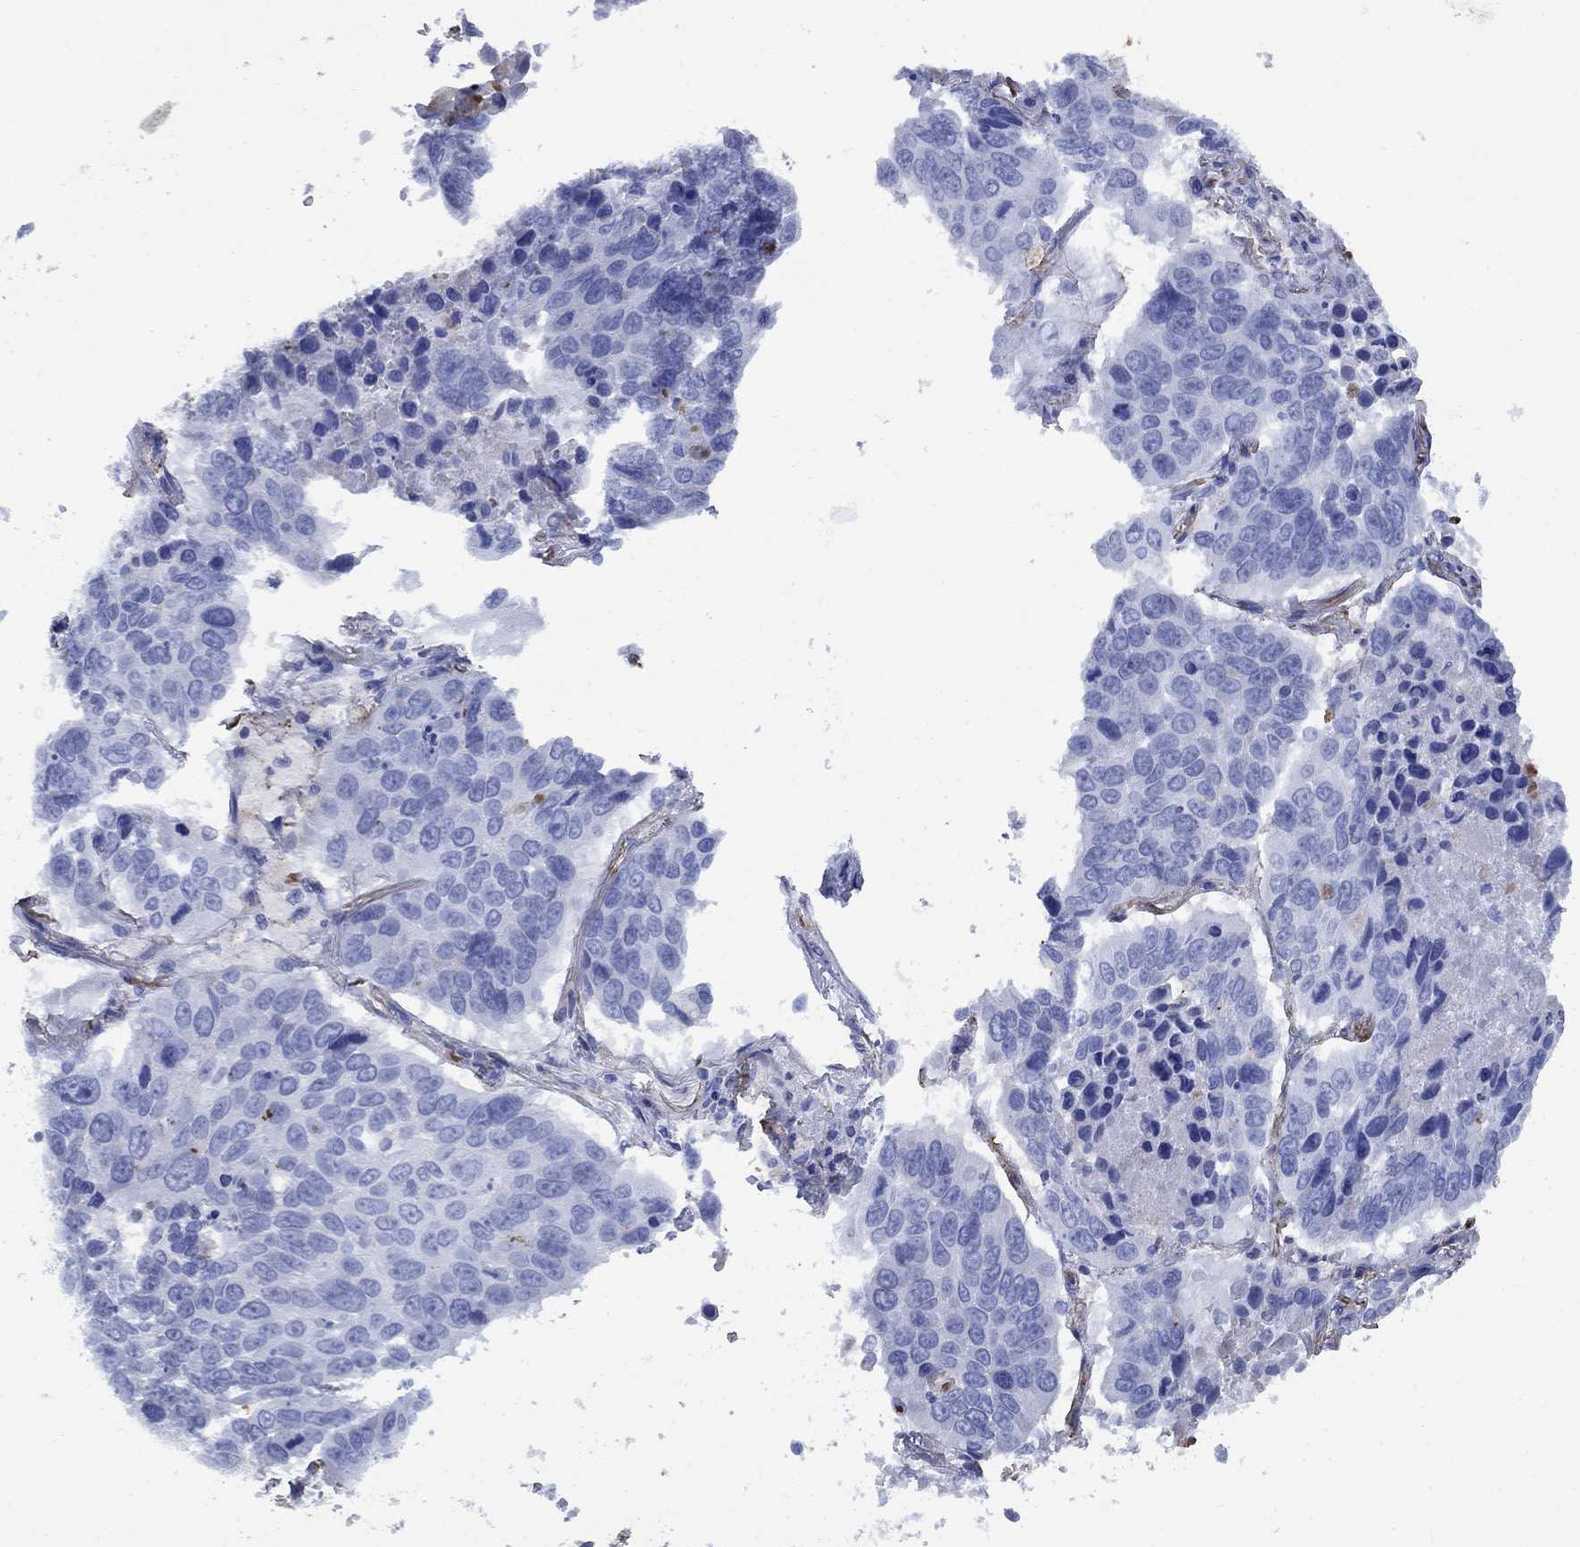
{"staining": {"intensity": "negative", "quantity": "none", "location": "none"}, "tissue": "lung cancer", "cell_type": "Tumor cells", "image_type": "cancer", "snomed": [{"axis": "morphology", "description": "Normal tissue, NOS"}, {"axis": "morphology", "description": "Squamous cell carcinoma, NOS"}, {"axis": "topography", "description": "Bronchus"}, {"axis": "topography", "description": "Lung"}], "caption": "The IHC photomicrograph has no significant staining in tumor cells of lung squamous cell carcinoma tissue. (DAB immunohistochemistry, high magnification).", "gene": "VTN", "patient": {"sex": "male", "age": 64}}